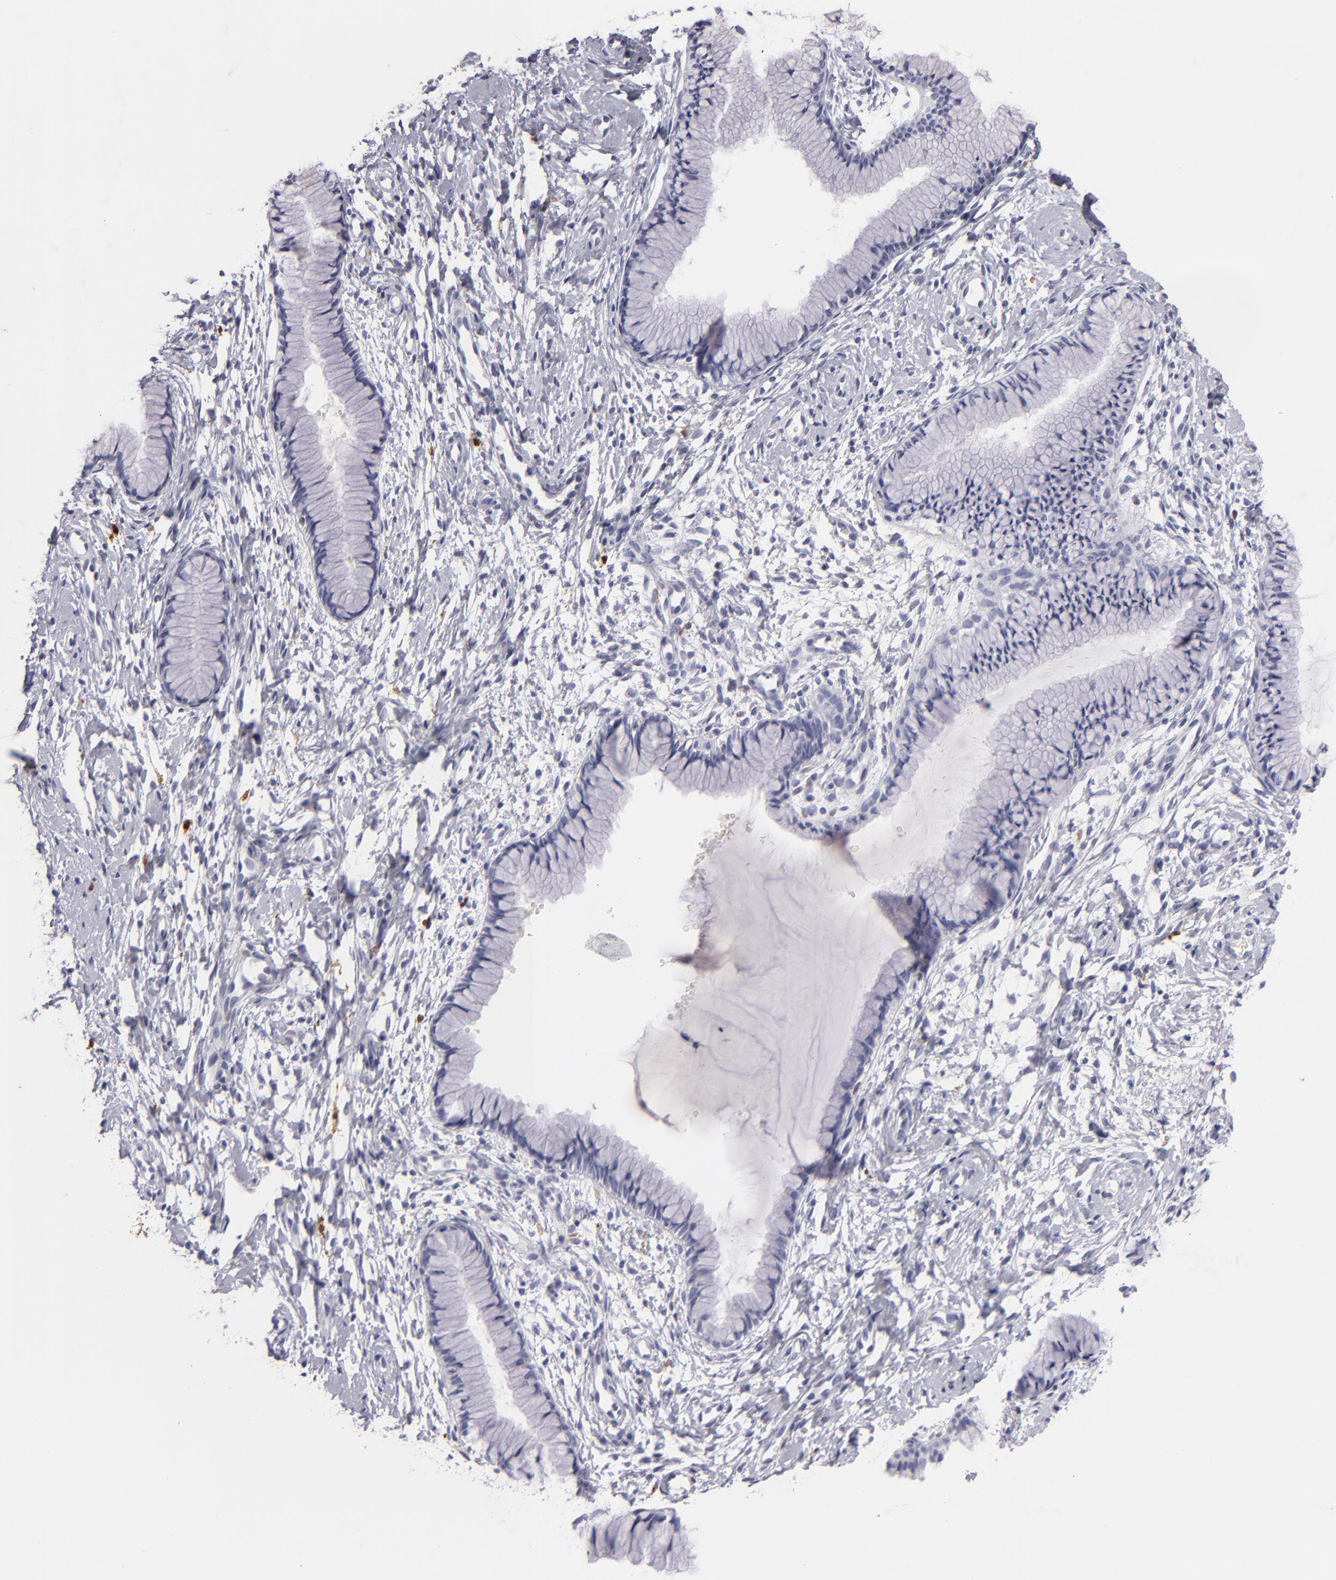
{"staining": {"intensity": "negative", "quantity": "none", "location": "none"}, "tissue": "cervix", "cell_type": "Glandular cells", "image_type": "normal", "snomed": [{"axis": "morphology", "description": "Normal tissue, NOS"}, {"axis": "topography", "description": "Cervix"}], "caption": "There is no significant staining in glandular cells of cervix. (DAB IHC with hematoxylin counter stain).", "gene": "F13A1", "patient": {"sex": "female", "age": 46}}